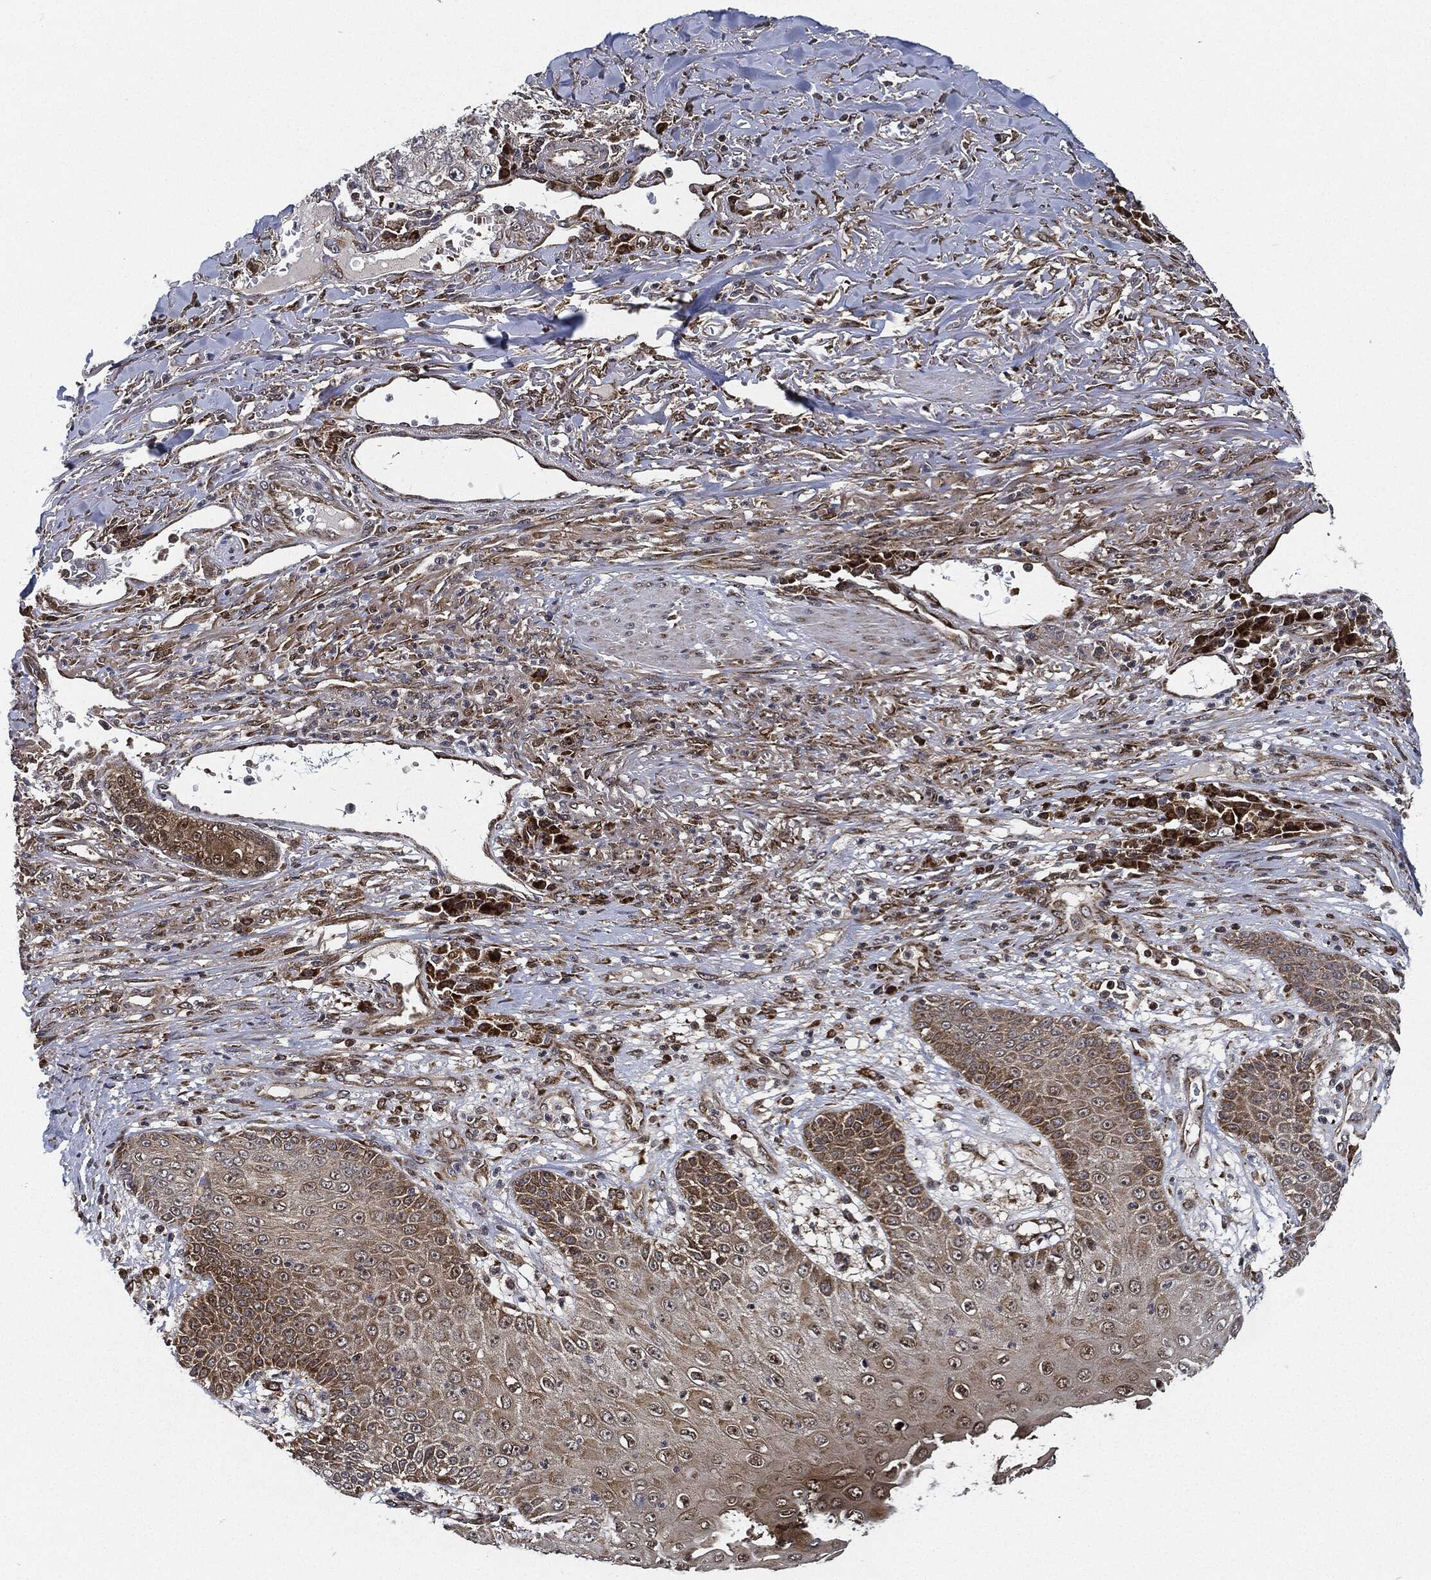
{"staining": {"intensity": "weak", "quantity": "<25%", "location": "cytoplasmic/membranous"}, "tissue": "skin cancer", "cell_type": "Tumor cells", "image_type": "cancer", "snomed": [{"axis": "morphology", "description": "Squamous cell carcinoma, NOS"}, {"axis": "topography", "description": "Skin"}], "caption": "Immunohistochemical staining of human skin squamous cell carcinoma displays no significant positivity in tumor cells. Brightfield microscopy of immunohistochemistry (IHC) stained with DAB (3,3'-diaminobenzidine) (brown) and hematoxylin (blue), captured at high magnification.", "gene": "RNASEL", "patient": {"sex": "male", "age": 82}}